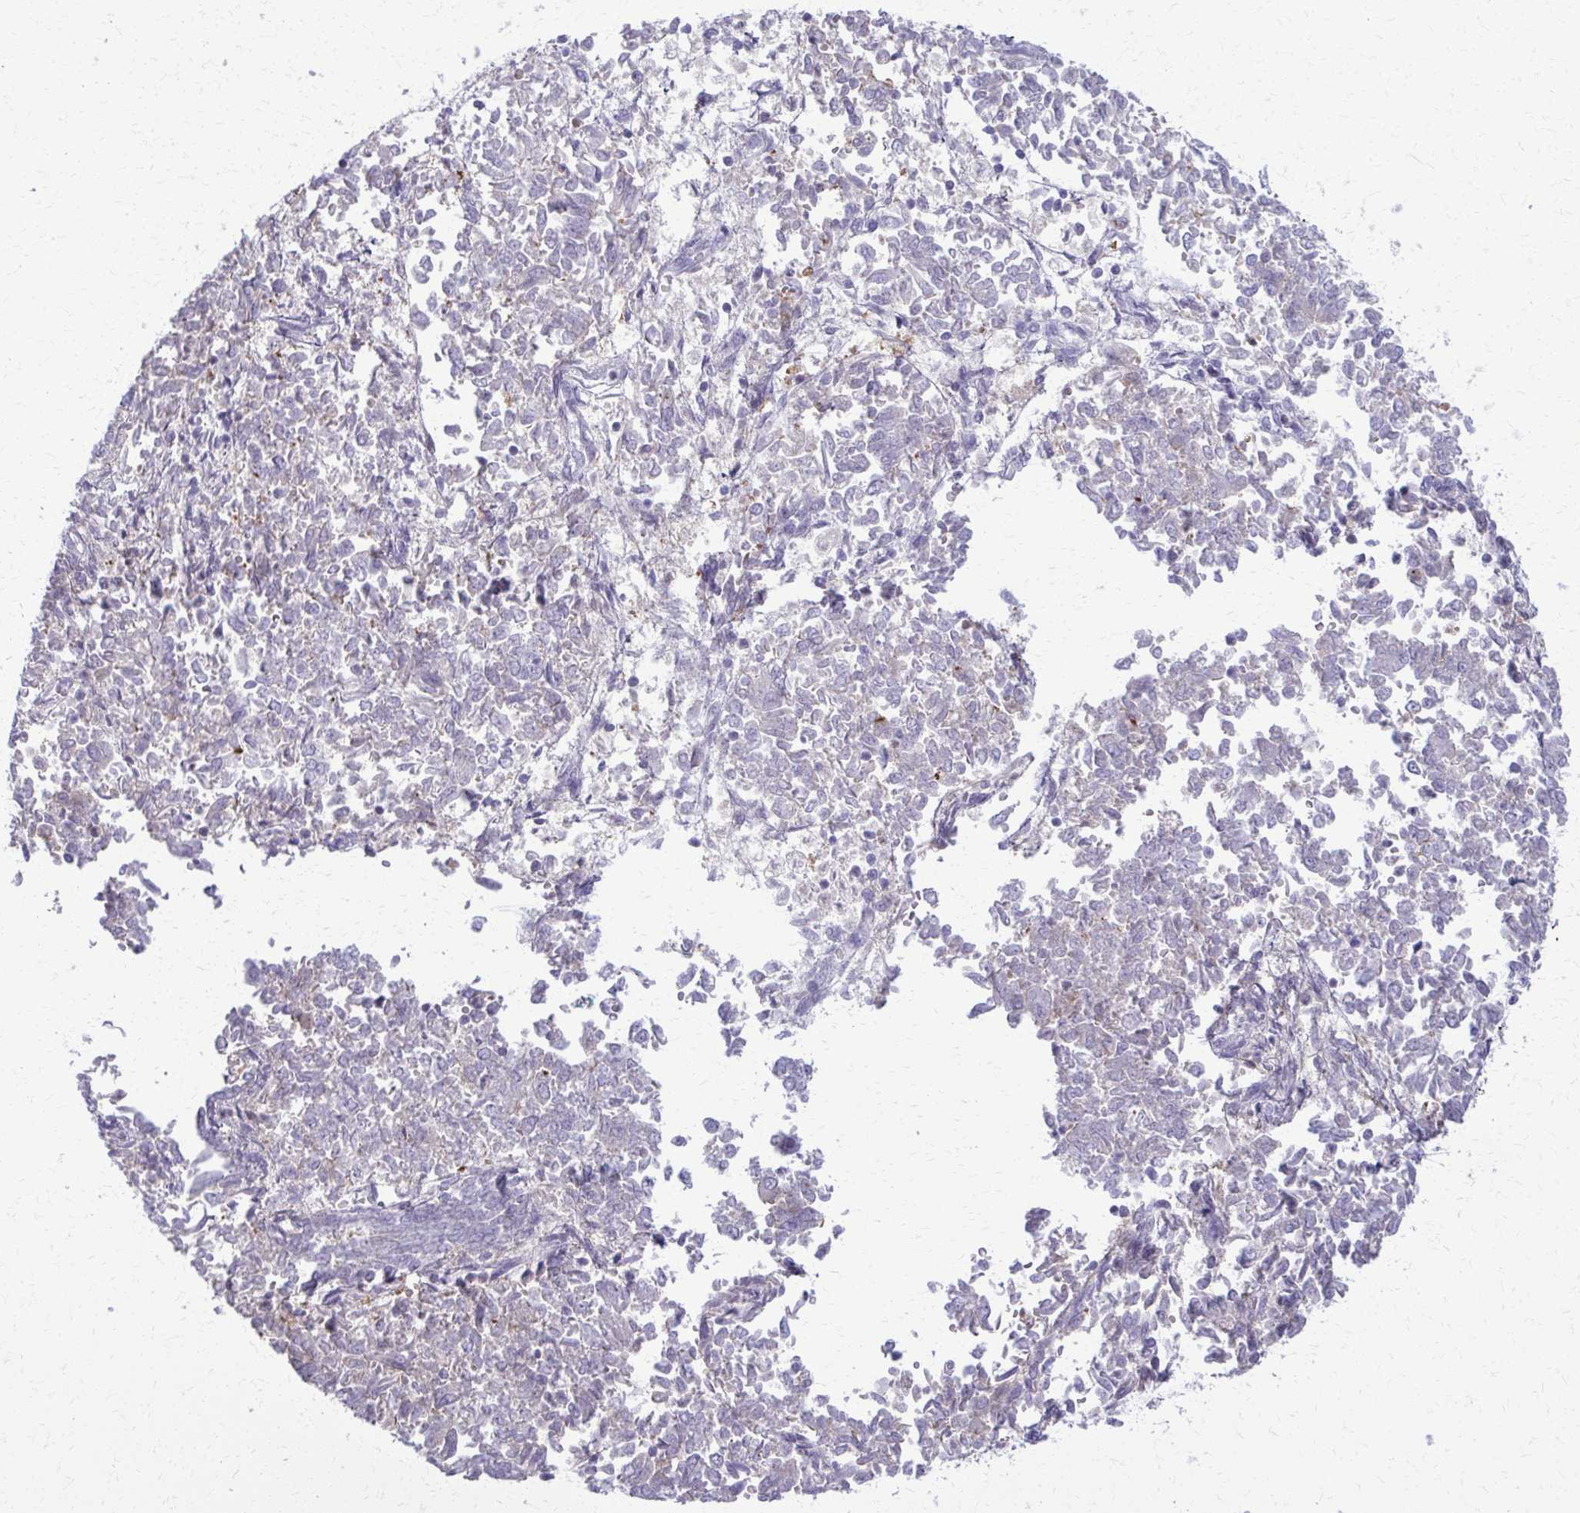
{"staining": {"intensity": "negative", "quantity": "none", "location": "none"}, "tissue": "endometrial cancer", "cell_type": "Tumor cells", "image_type": "cancer", "snomed": [{"axis": "morphology", "description": "Adenocarcinoma, NOS"}, {"axis": "topography", "description": "Endometrium"}], "caption": "Adenocarcinoma (endometrial) stained for a protein using immunohistochemistry displays no expression tumor cells.", "gene": "OR4M1", "patient": {"sex": "female", "age": 65}}